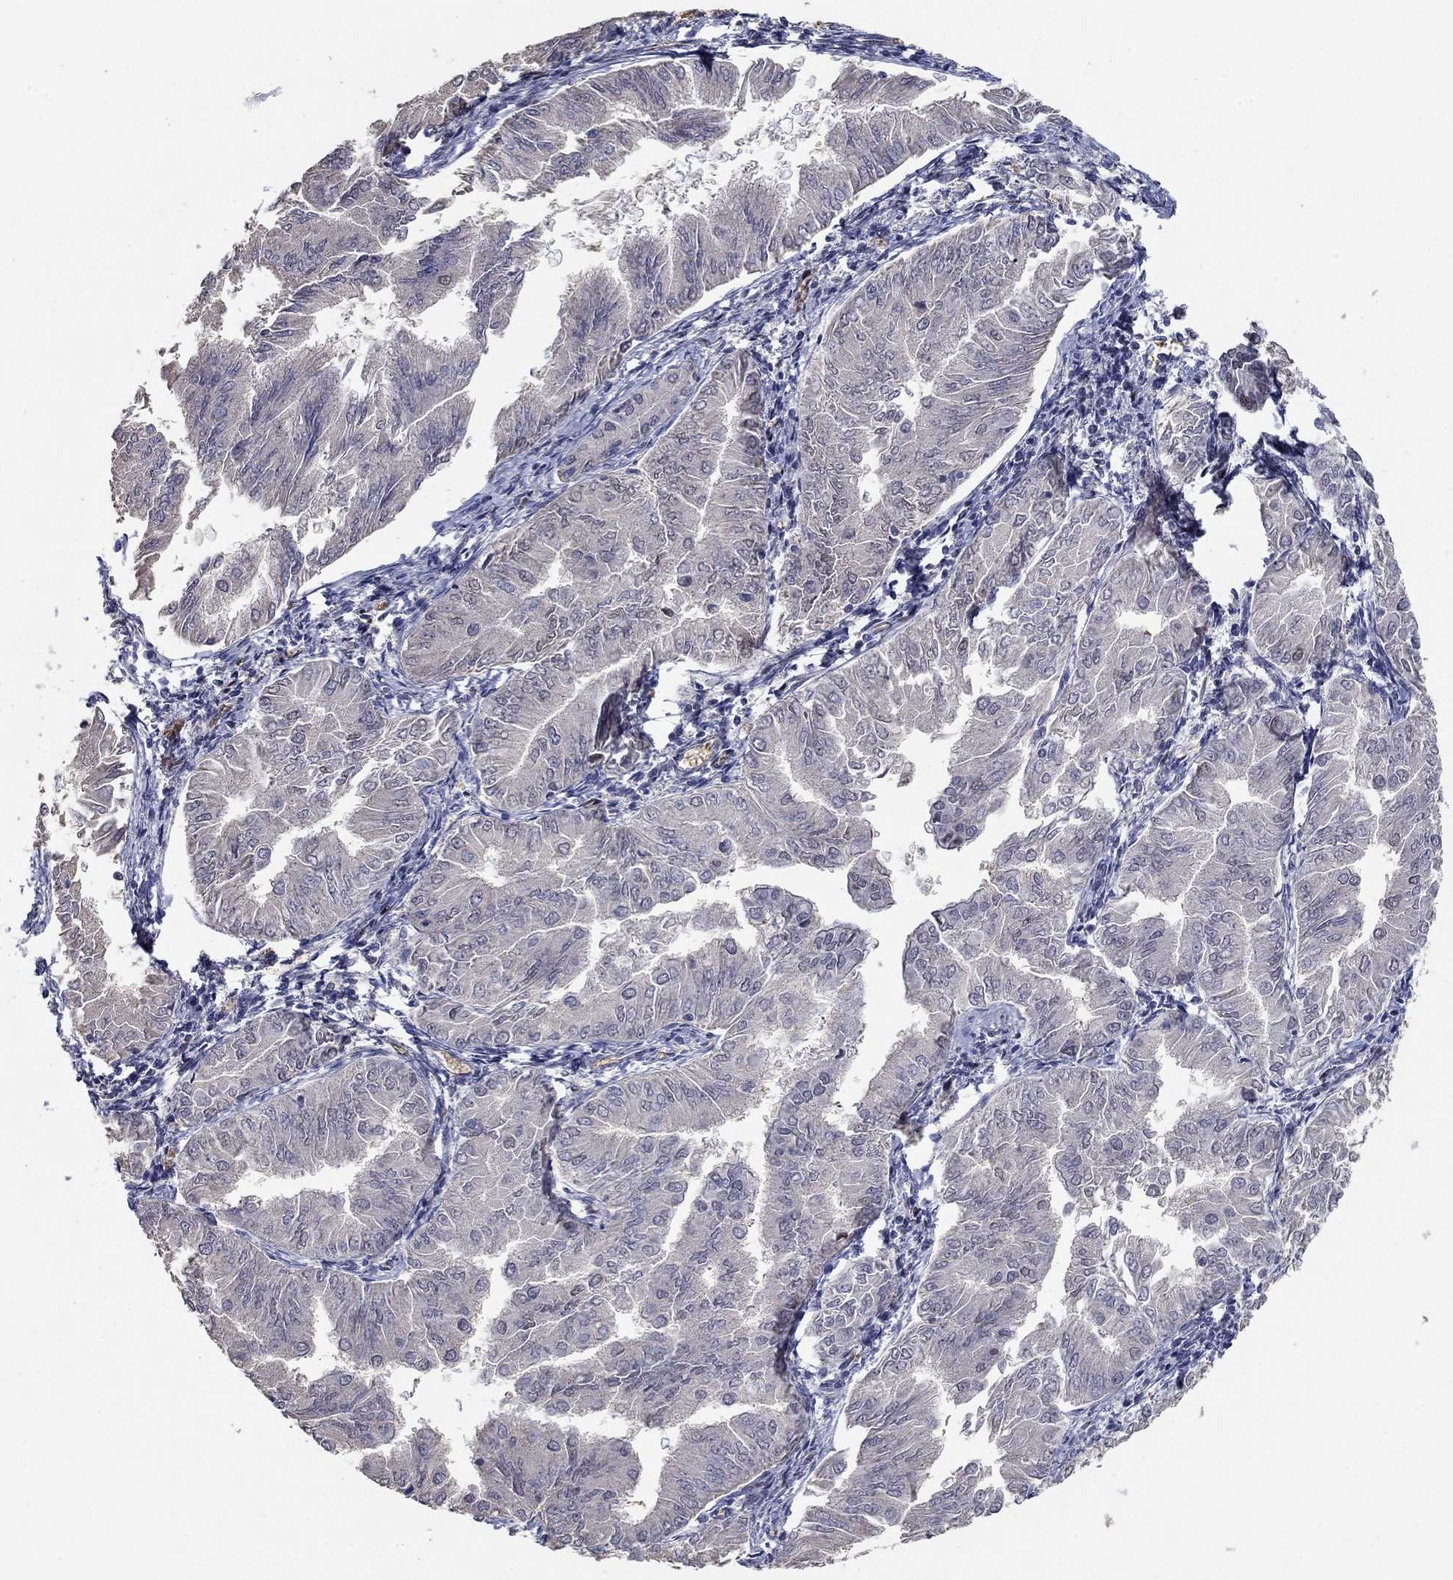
{"staining": {"intensity": "negative", "quantity": "none", "location": "none"}, "tissue": "endometrial cancer", "cell_type": "Tumor cells", "image_type": "cancer", "snomed": [{"axis": "morphology", "description": "Adenocarcinoma, NOS"}, {"axis": "topography", "description": "Endometrium"}], "caption": "An immunohistochemistry (IHC) photomicrograph of endometrial cancer (adenocarcinoma) is shown. There is no staining in tumor cells of endometrial cancer (adenocarcinoma). The staining is performed using DAB (3,3'-diaminobenzidine) brown chromogen with nuclei counter-stained in using hematoxylin.", "gene": "RAPGEF5", "patient": {"sex": "female", "age": 53}}